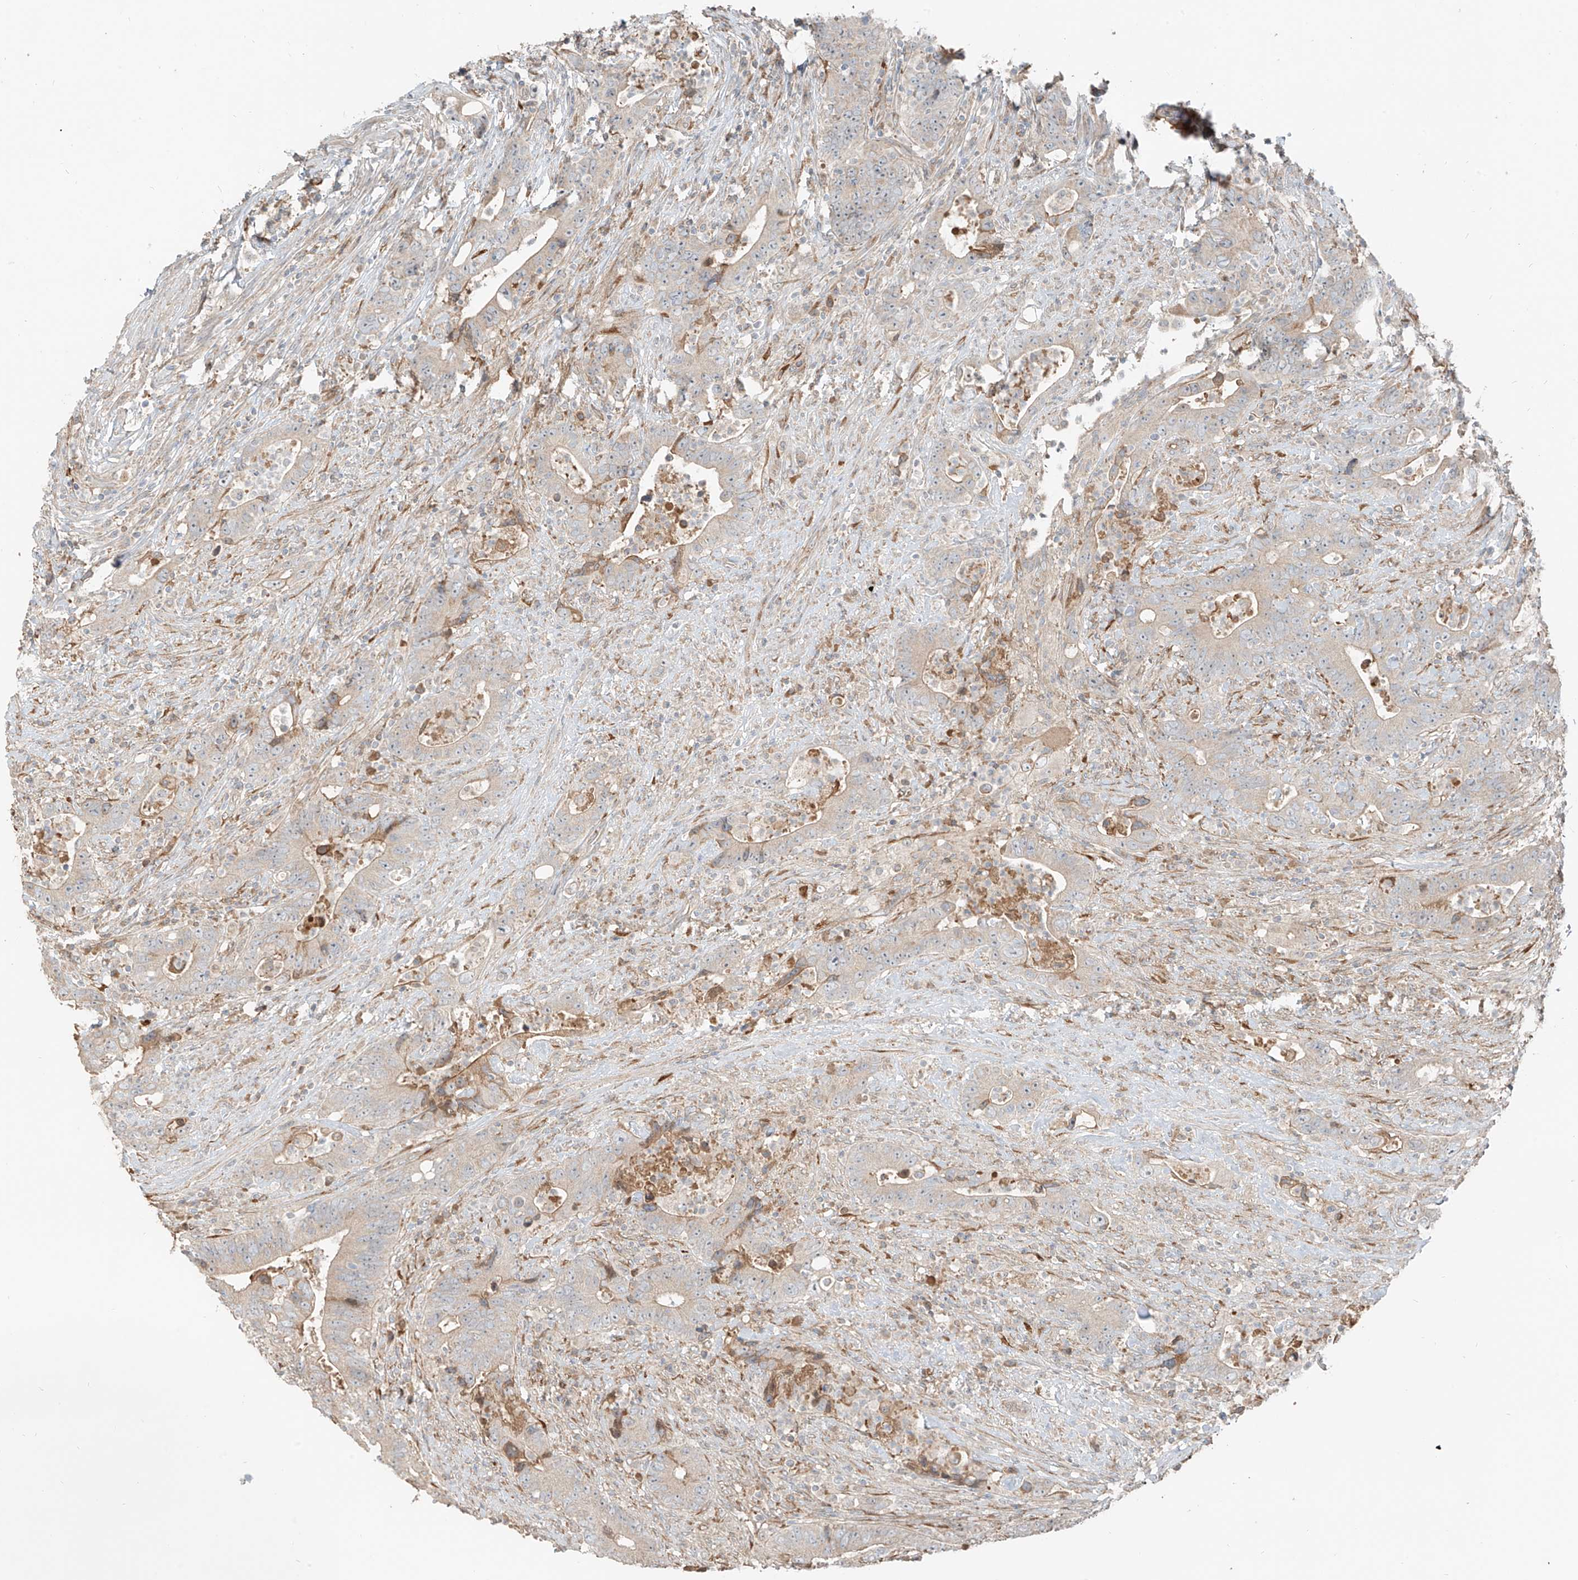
{"staining": {"intensity": "weak", "quantity": "<25%", "location": "cytoplasmic/membranous"}, "tissue": "colorectal cancer", "cell_type": "Tumor cells", "image_type": "cancer", "snomed": [{"axis": "morphology", "description": "Adenocarcinoma, NOS"}, {"axis": "topography", "description": "Colon"}], "caption": "The photomicrograph displays no significant staining in tumor cells of adenocarcinoma (colorectal). The staining is performed using DAB brown chromogen with nuclei counter-stained in using hematoxylin.", "gene": "FSTL1", "patient": {"sex": "female", "age": 75}}